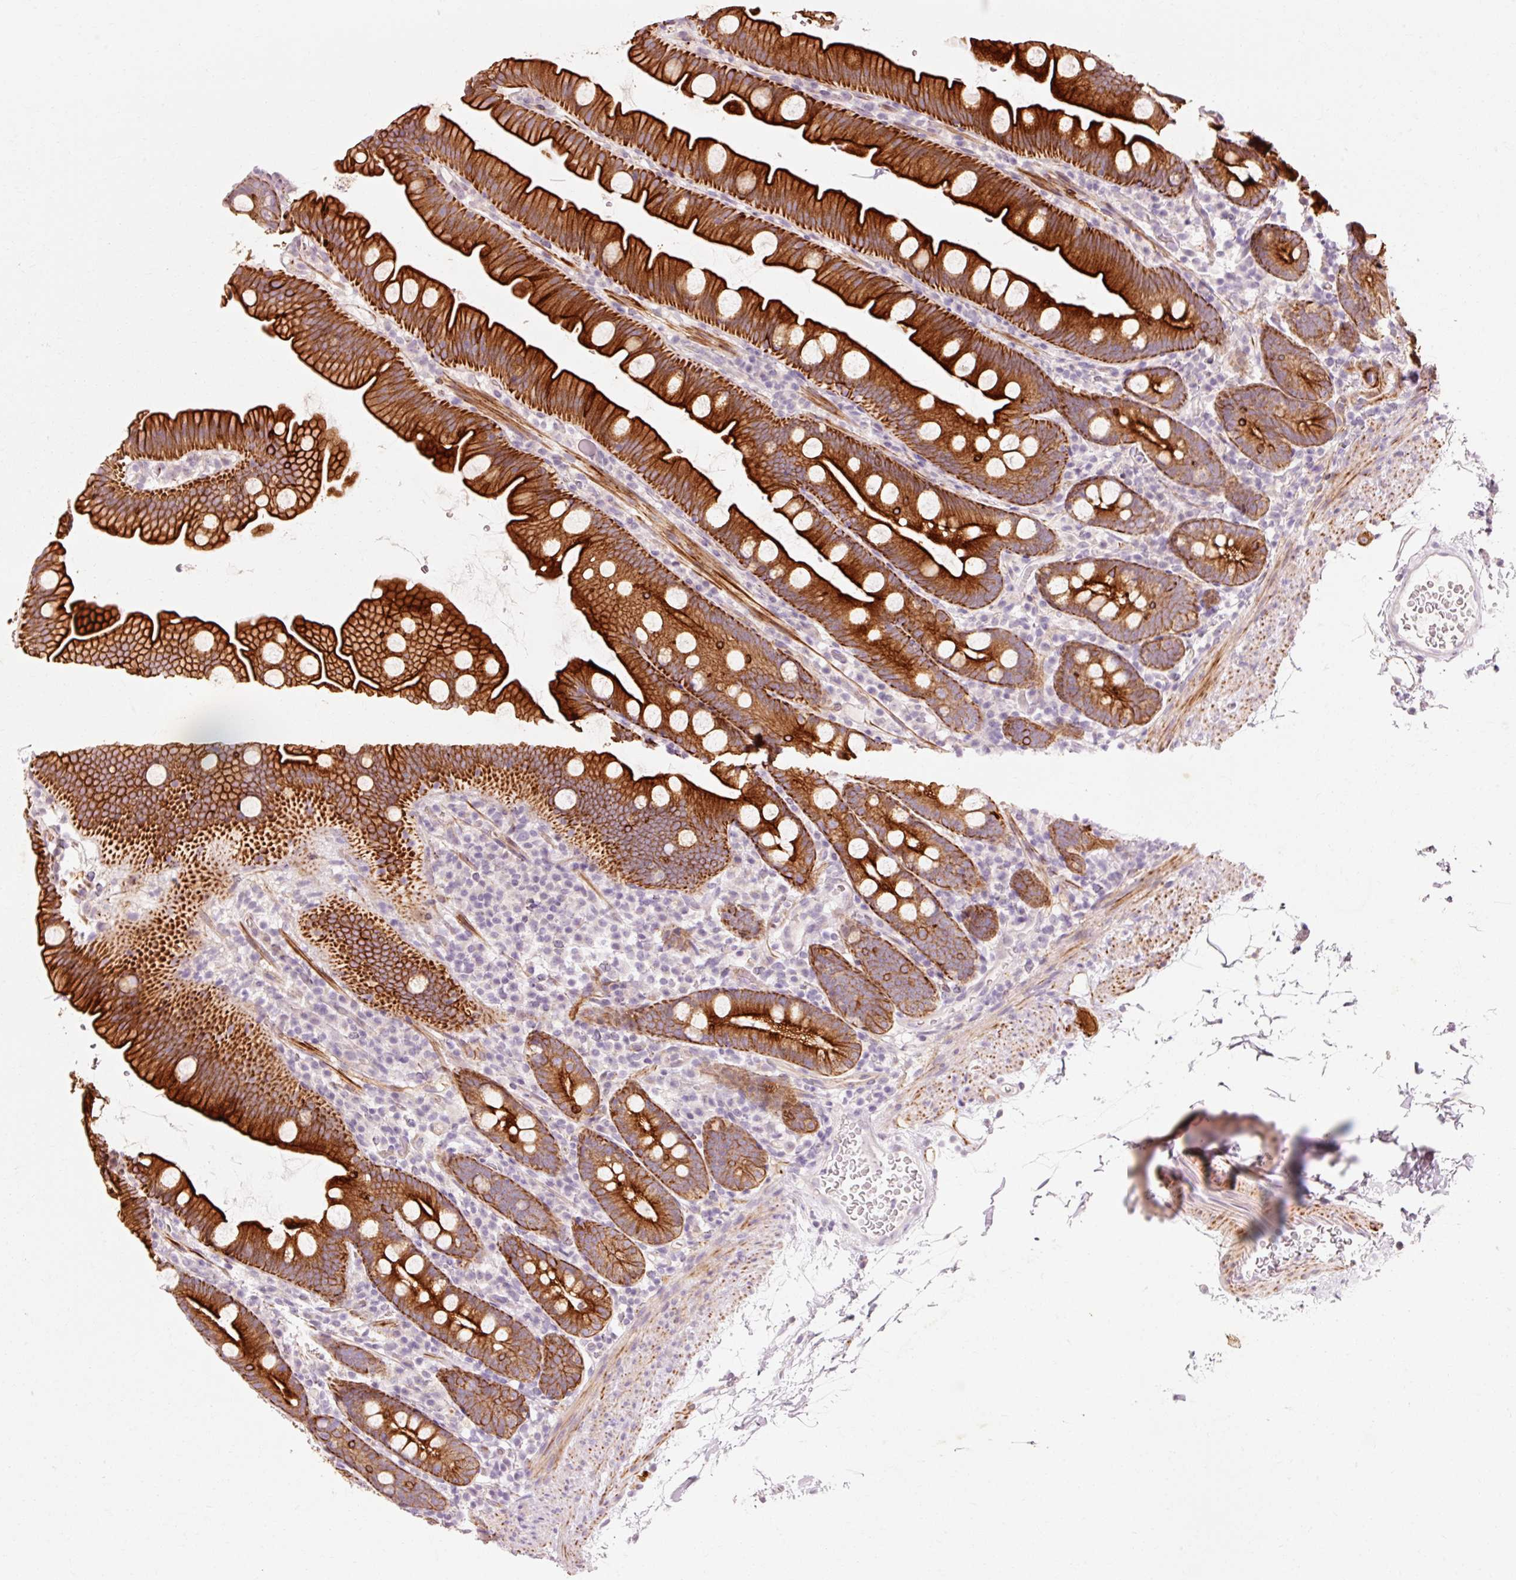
{"staining": {"intensity": "strong", "quantity": ">75%", "location": "cytoplasmic/membranous"}, "tissue": "small intestine", "cell_type": "Glandular cells", "image_type": "normal", "snomed": [{"axis": "morphology", "description": "Normal tissue, NOS"}, {"axis": "topography", "description": "Small intestine"}], "caption": "Small intestine stained with DAB (3,3'-diaminobenzidine) IHC shows high levels of strong cytoplasmic/membranous expression in approximately >75% of glandular cells.", "gene": "TRIM73", "patient": {"sex": "female", "age": 68}}